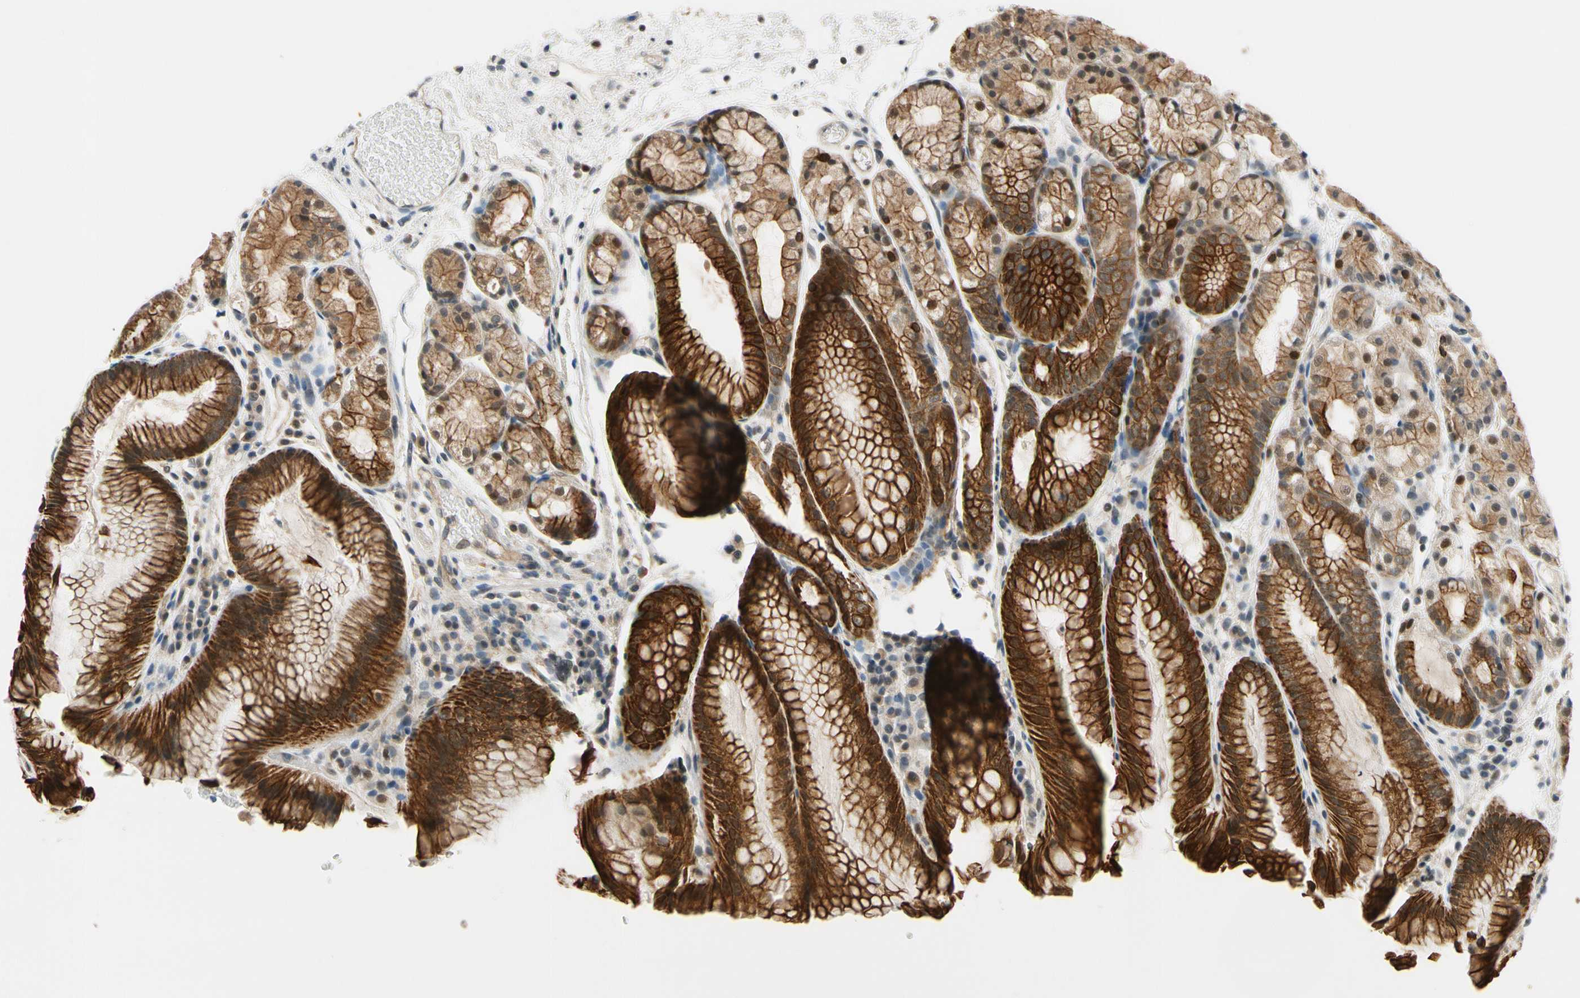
{"staining": {"intensity": "strong", "quantity": ">75%", "location": "cytoplasmic/membranous,nuclear"}, "tissue": "stomach", "cell_type": "Glandular cells", "image_type": "normal", "snomed": [{"axis": "morphology", "description": "Normal tissue, NOS"}, {"axis": "topography", "description": "Stomach, upper"}], "caption": "An immunohistochemistry micrograph of benign tissue is shown. Protein staining in brown labels strong cytoplasmic/membranous,nuclear positivity in stomach within glandular cells.", "gene": "TAF12", "patient": {"sex": "male", "age": 72}}